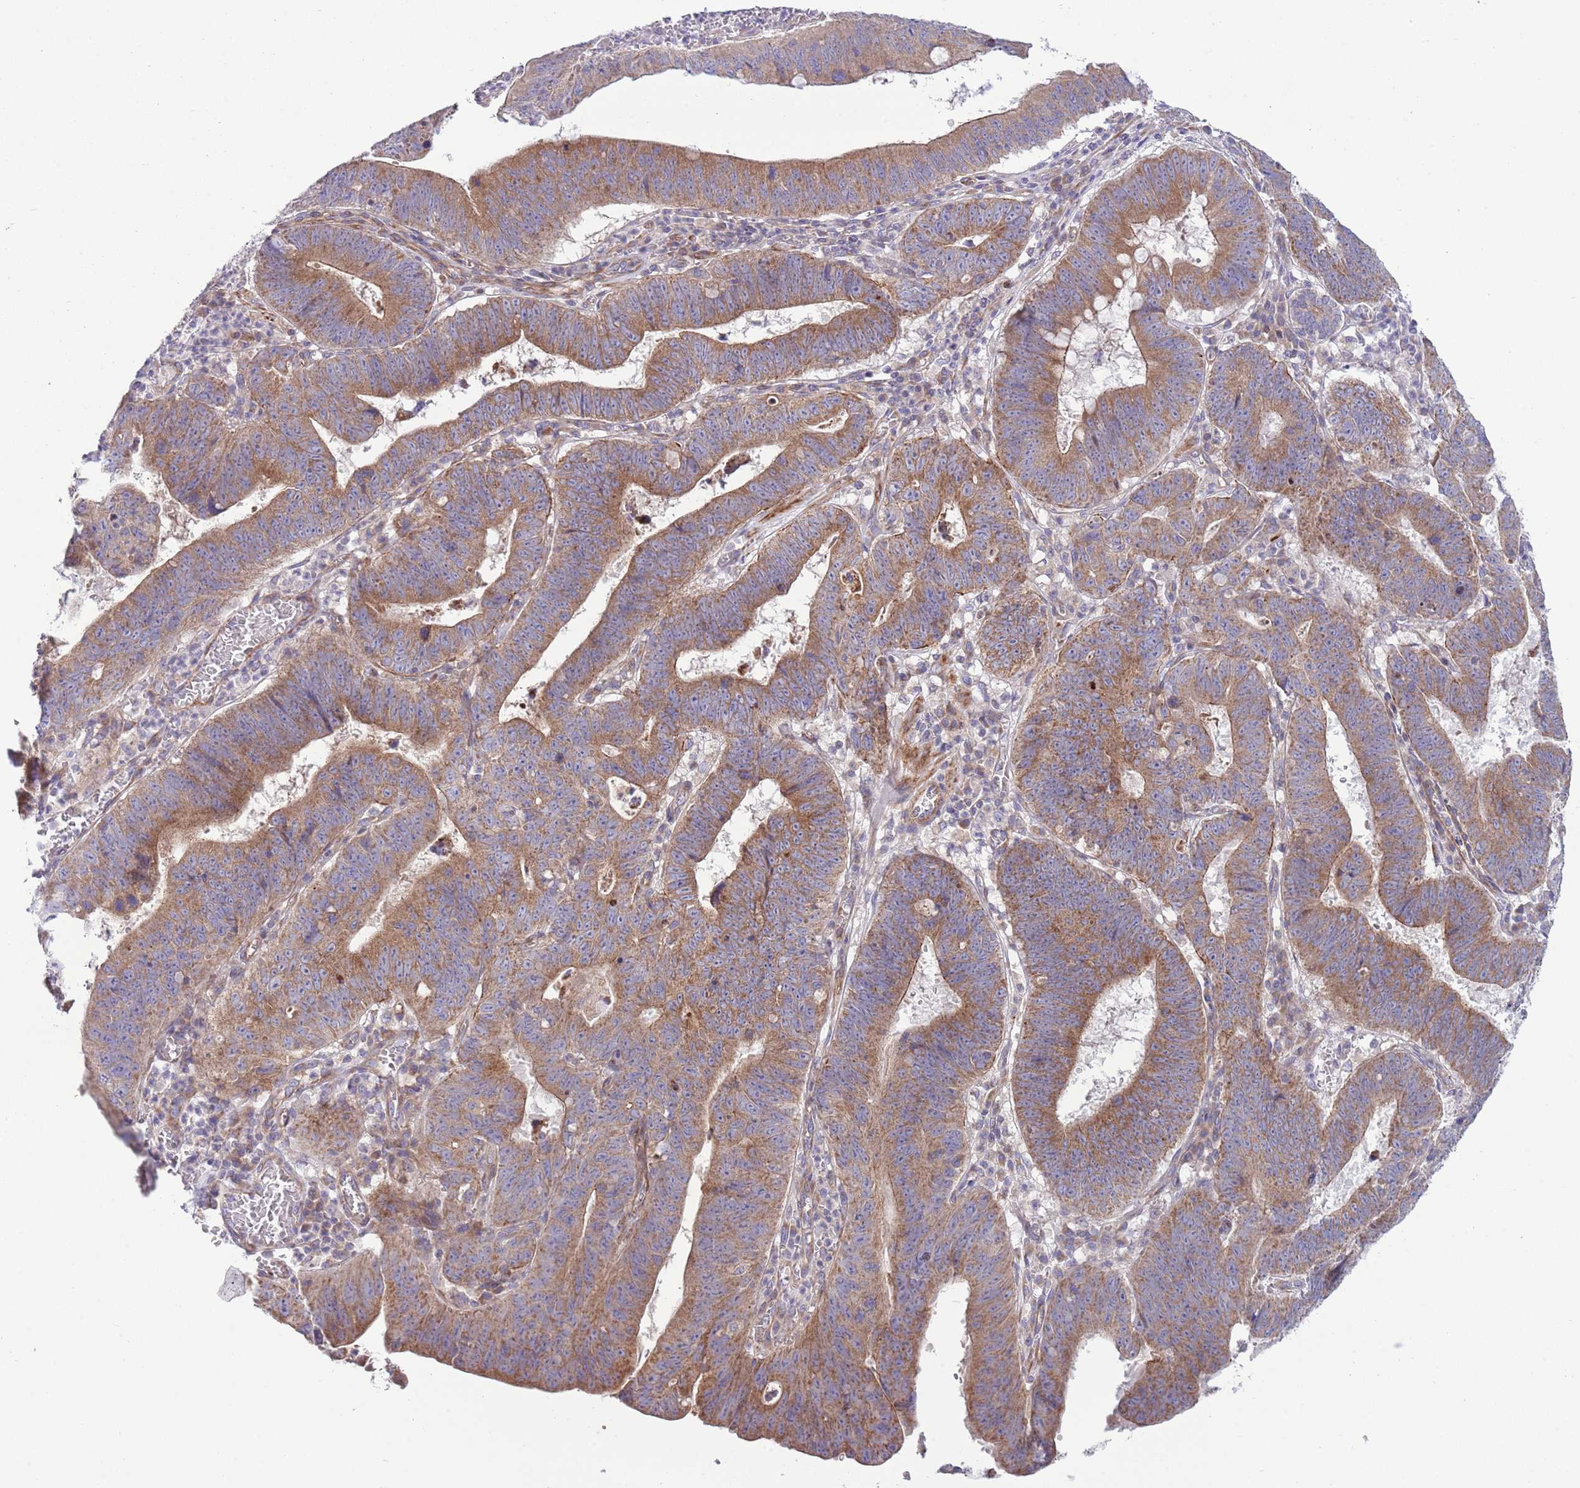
{"staining": {"intensity": "moderate", "quantity": ">75%", "location": "cytoplasmic/membranous"}, "tissue": "stomach cancer", "cell_type": "Tumor cells", "image_type": "cancer", "snomed": [{"axis": "morphology", "description": "Adenocarcinoma, NOS"}, {"axis": "topography", "description": "Stomach"}], "caption": "IHC photomicrograph of neoplastic tissue: human stomach cancer stained using IHC reveals medium levels of moderate protein expression localized specifically in the cytoplasmic/membranous of tumor cells, appearing as a cytoplasmic/membranous brown color.", "gene": "TOMM5", "patient": {"sex": "male", "age": 59}}